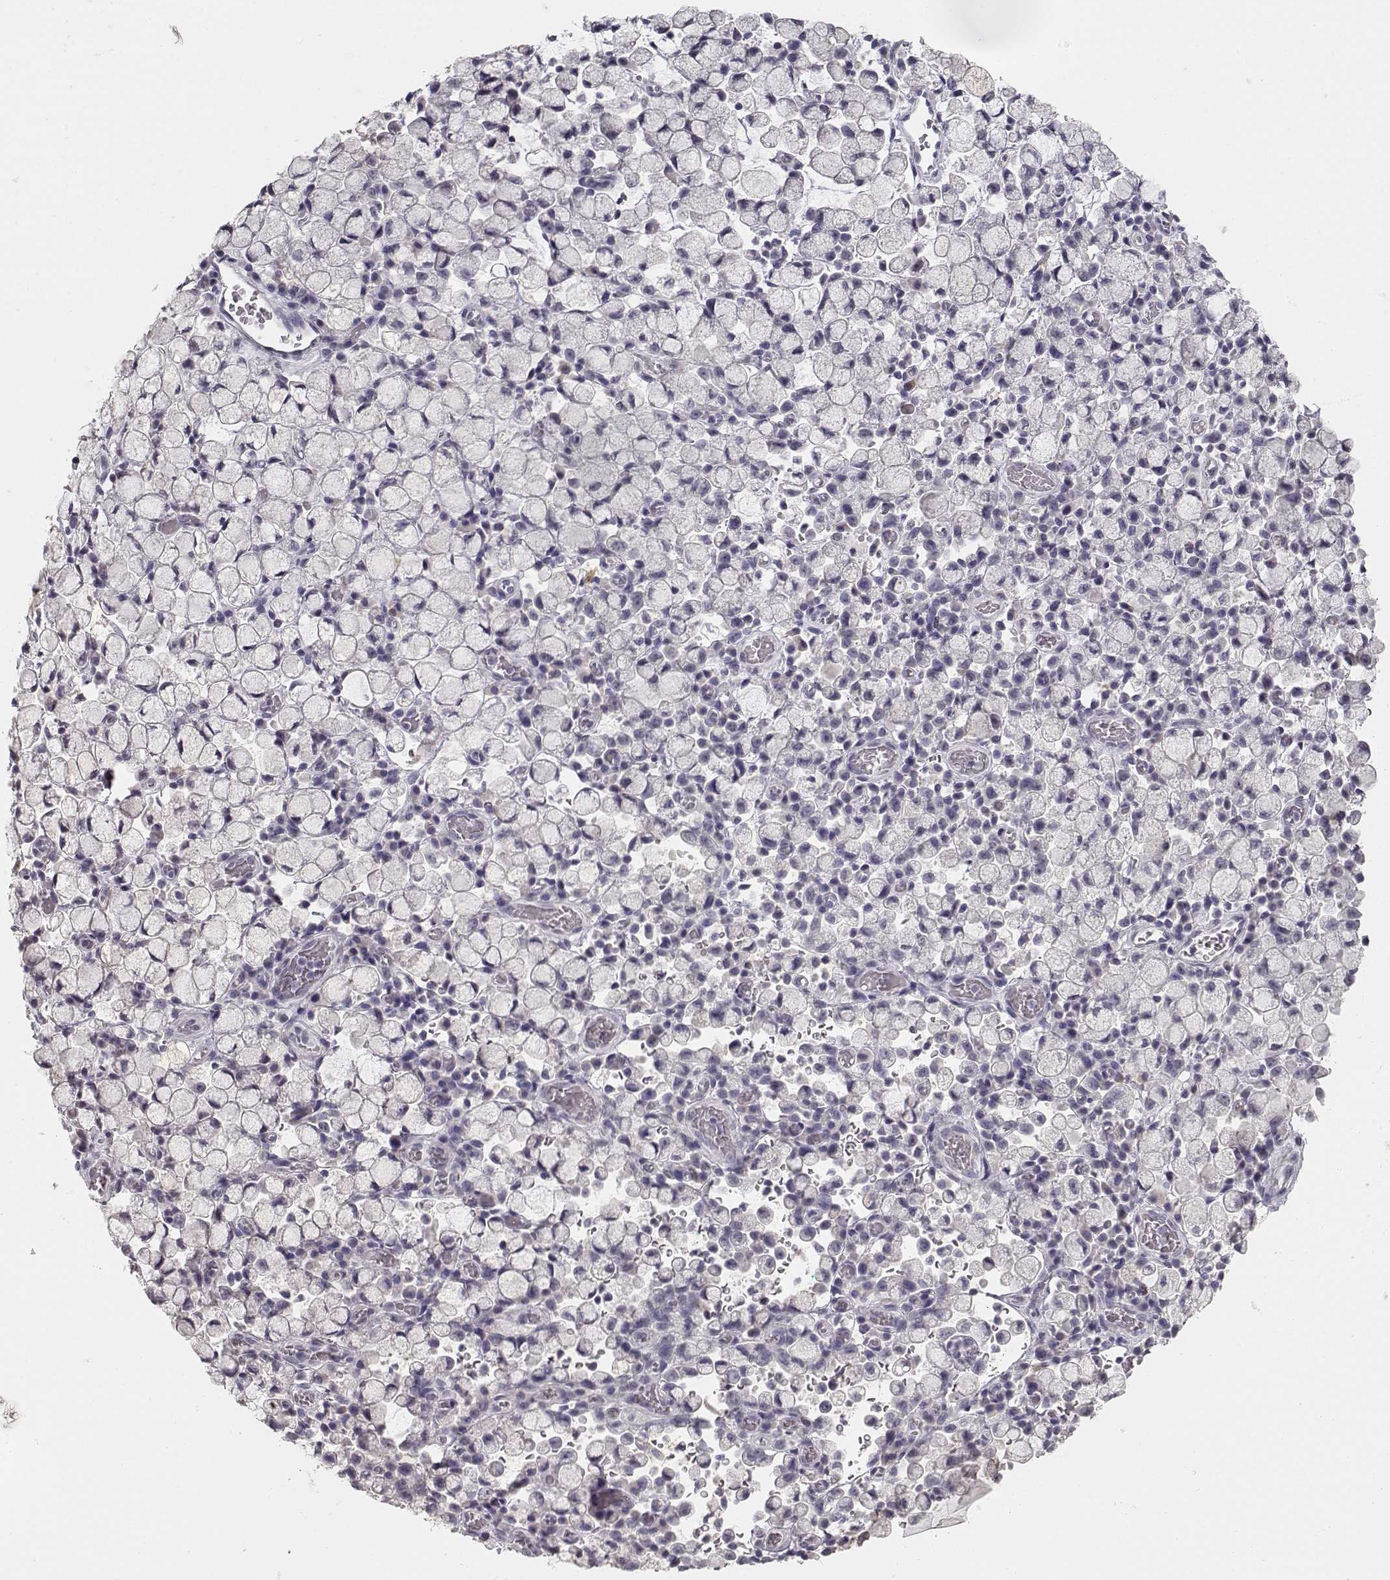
{"staining": {"intensity": "negative", "quantity": "none", "location": "none"}, "tissue": "stomach cancer", "cell_type": "Tumor cells", "image_type": "cancer", "snomed": [{"axis": "morphology", "description": "Adenocarcinoma, NOS"}, {"axis": "topography", "description": "Stomach"}], "caption": "Micrograph shows no protein expression in tumor cells of stomach cancer (adenocarcinoma) tissue.", "gene": "TPH2", "patient": {"sex": "male", "age": 58}}